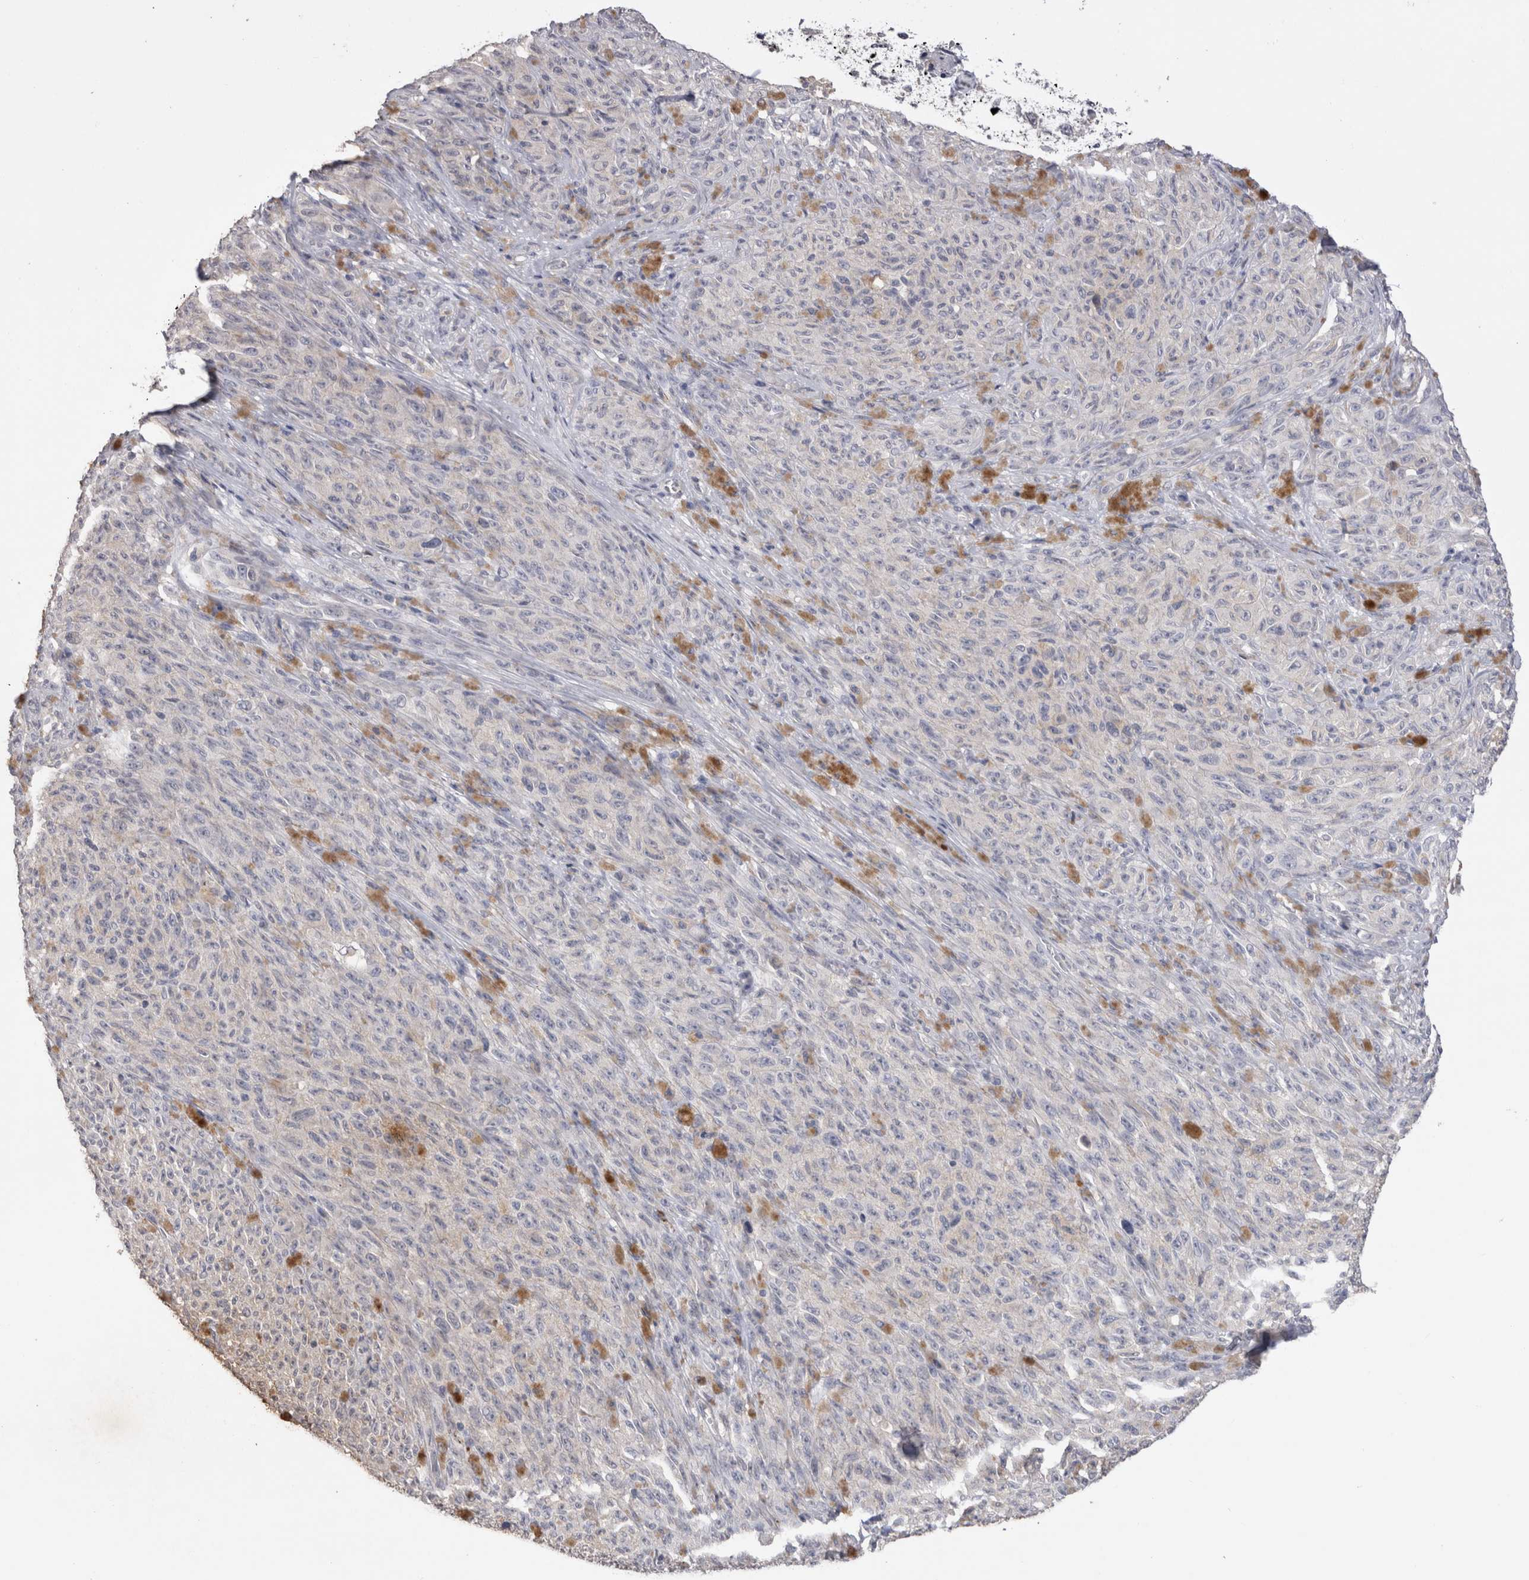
{"staining": {"intensity": "negative", "quantity": "none", "location": "none"}, "tissue": "melanoma", "cell_type": "Tumor cells", "image_type": "cancer", "snomed": [{"axis": "morphology", "description": "Malignant melanoma, NOS"}, {"axis": "topography", "description": "Skin"}], "caption": "A photomicrograph of melanoma stained for a protein displays no brown staining in tumor cells.", "gene": "CDH6", "patient": {"sex": "female", "age": 82}}